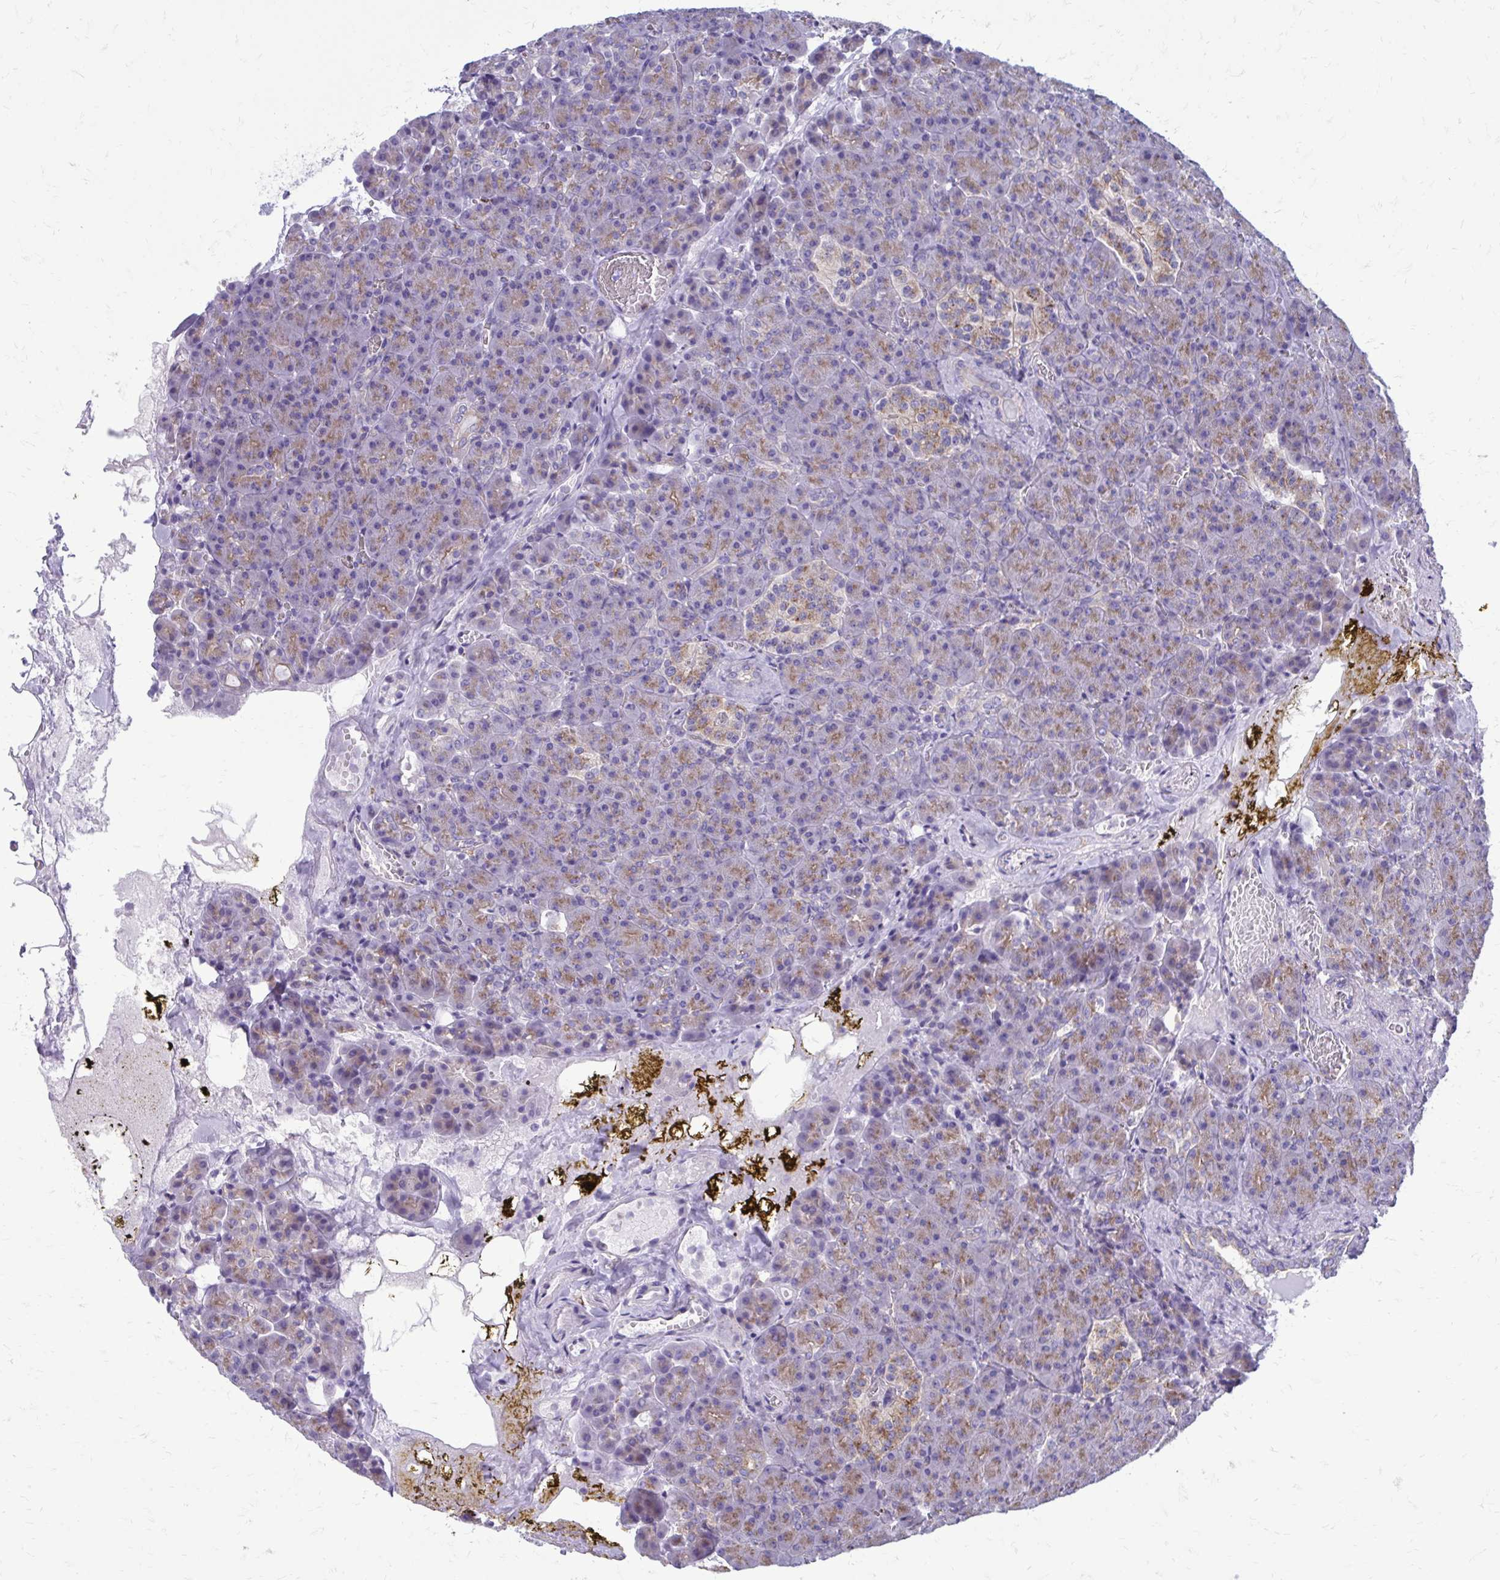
{"staining": {"intensity": "moderate", "quantity": "25%-75%", "location": "cytoplasmic/membranous"}, "tissue": "pancreas", "cell_type": "Exocrine glandular cells", "image_type": "normal", "snomed": [{"axis": "morphology", "description": "Normal tissue, NOS"}, {"axis": "topography", "description": "Pancreas"}], "caption": "Normal pancreas displays moderate cytoplasmic/membranous positivity in about 25%-75% of exocrine glandular cells.", "gene": "CLTA", "patient": {"sex": "female", "age": 74}}